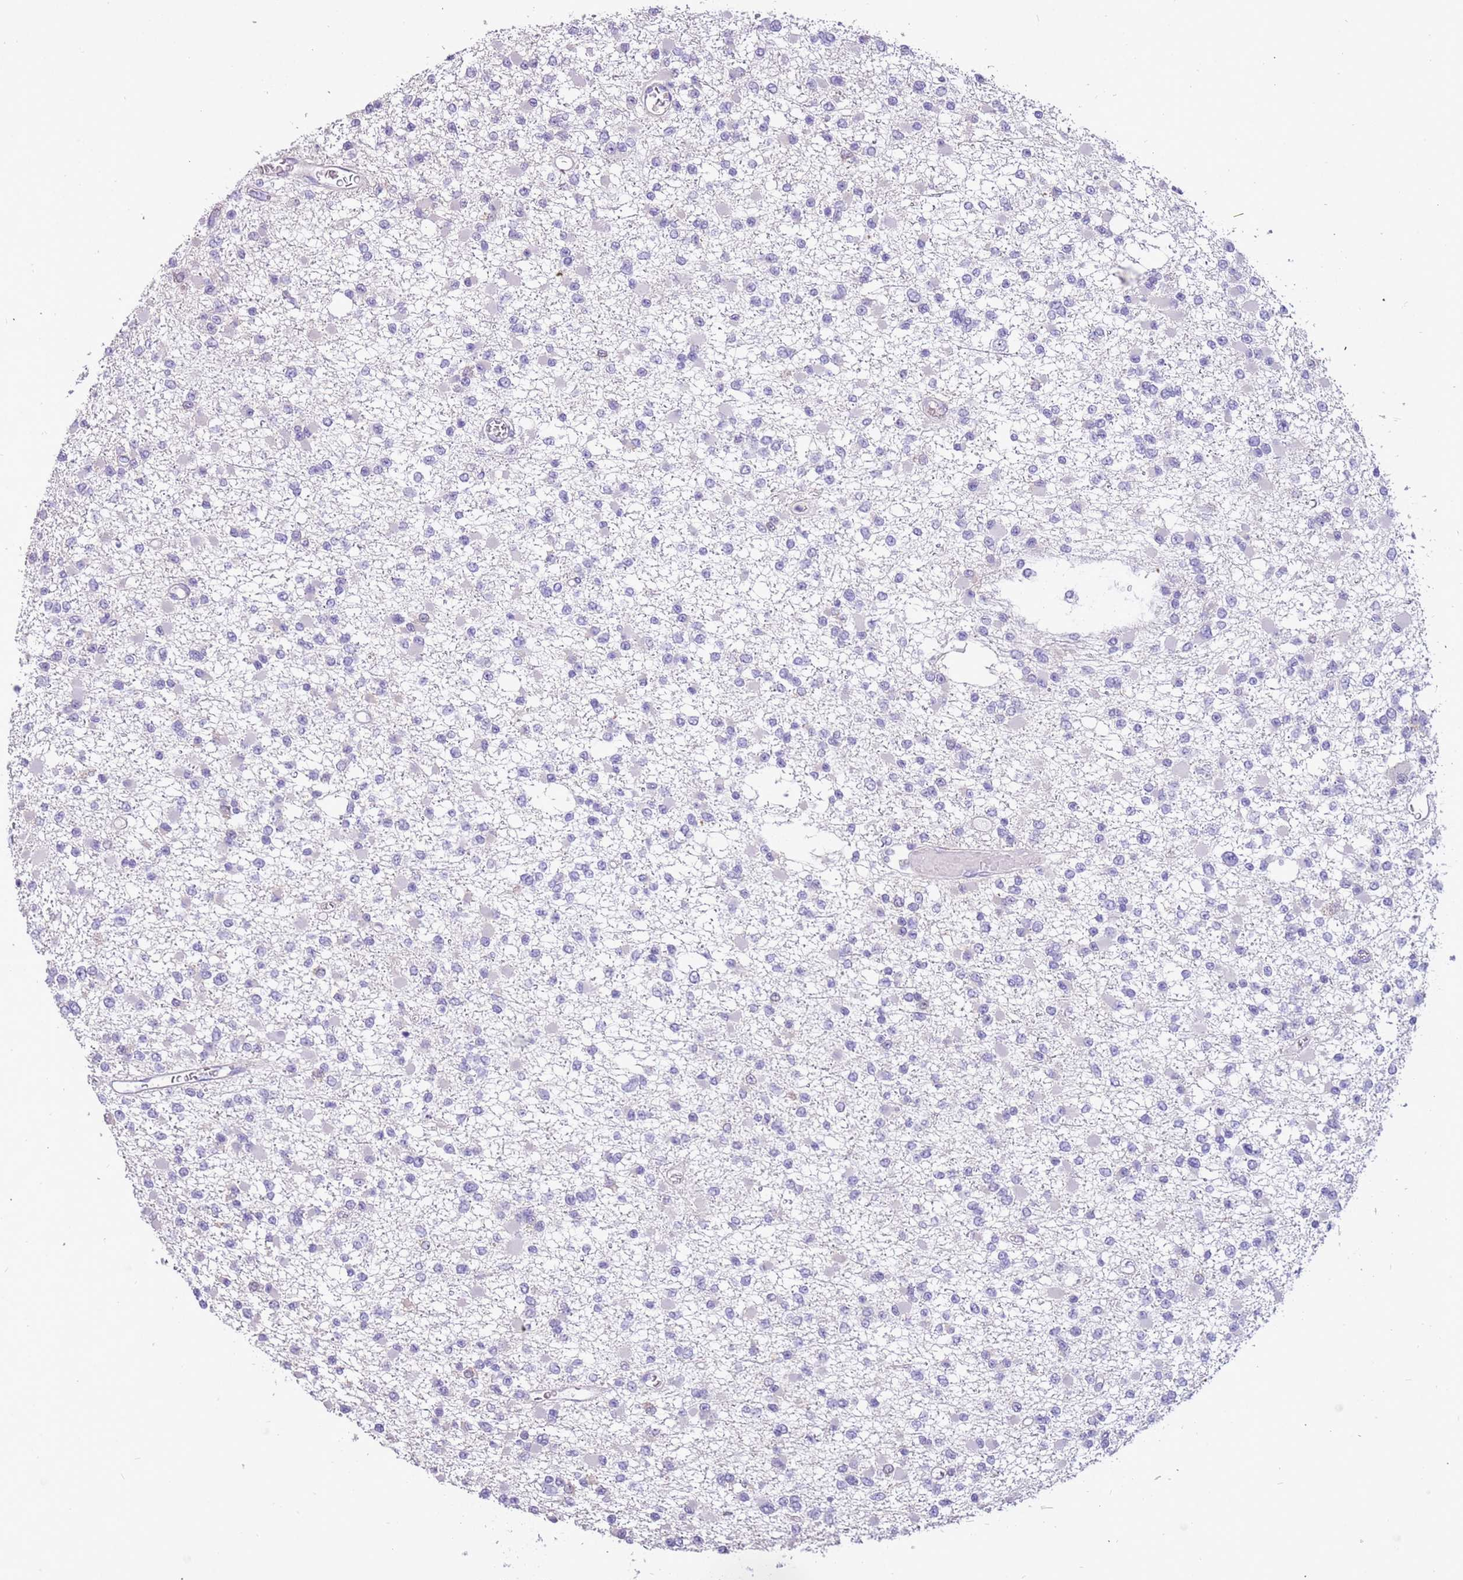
{"staining": {"intensity": "negative", "quantity": "none", "location": "none"}, "tissue": "glioma", "cell_type": "Tumor cells", "image_type": "cancer", "snomed": [{"axis": "morphology", "description": "Glioma, malignant, Low grade"}, {"axis": "topography", "description": "Brain"}], "caption": "This is an IHC histopathology image of malignant low-grade glioma. There is no expression in tumor cells.", "gene": "PCGF2", "patient": {"sex": "female", "age": 22}}